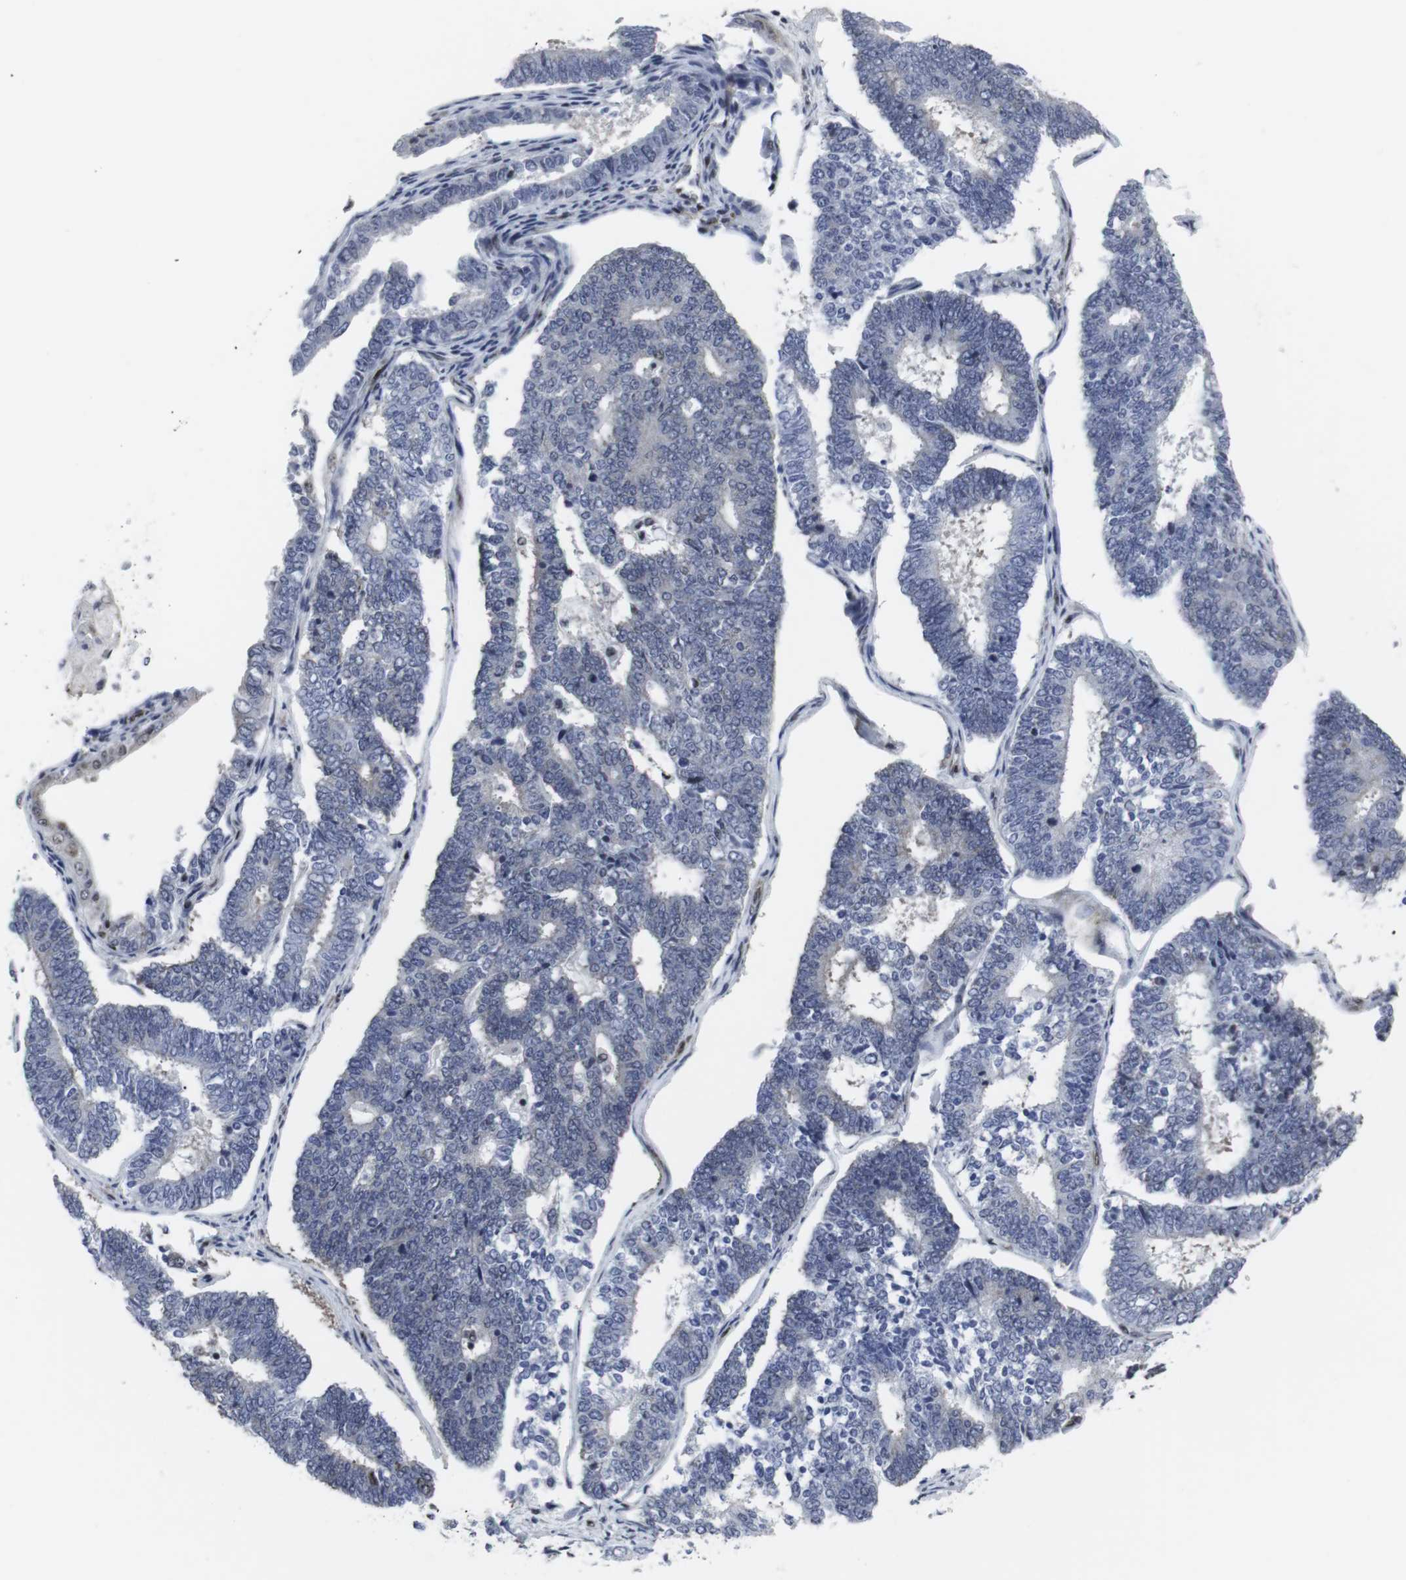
{"staining": {"intensity": "negative", "quantity": "none", "location": "none"}, "tissue": "endometrial cancer", "cell_type": "Tumor cells", "image_type": "cancer", "snomed": [{"axis": "morphology", "description": "Adenocarcinoma, NOS"}, {"axis": "topography", "description": "Endometrium"}], "caption": "Immunohistochemical staining of endometrial cancer (adenocarcinoma) shows no significant positivity in tumor cells.", "gene": "MLH1", "patient": {"sex": "female", "age": 70}}